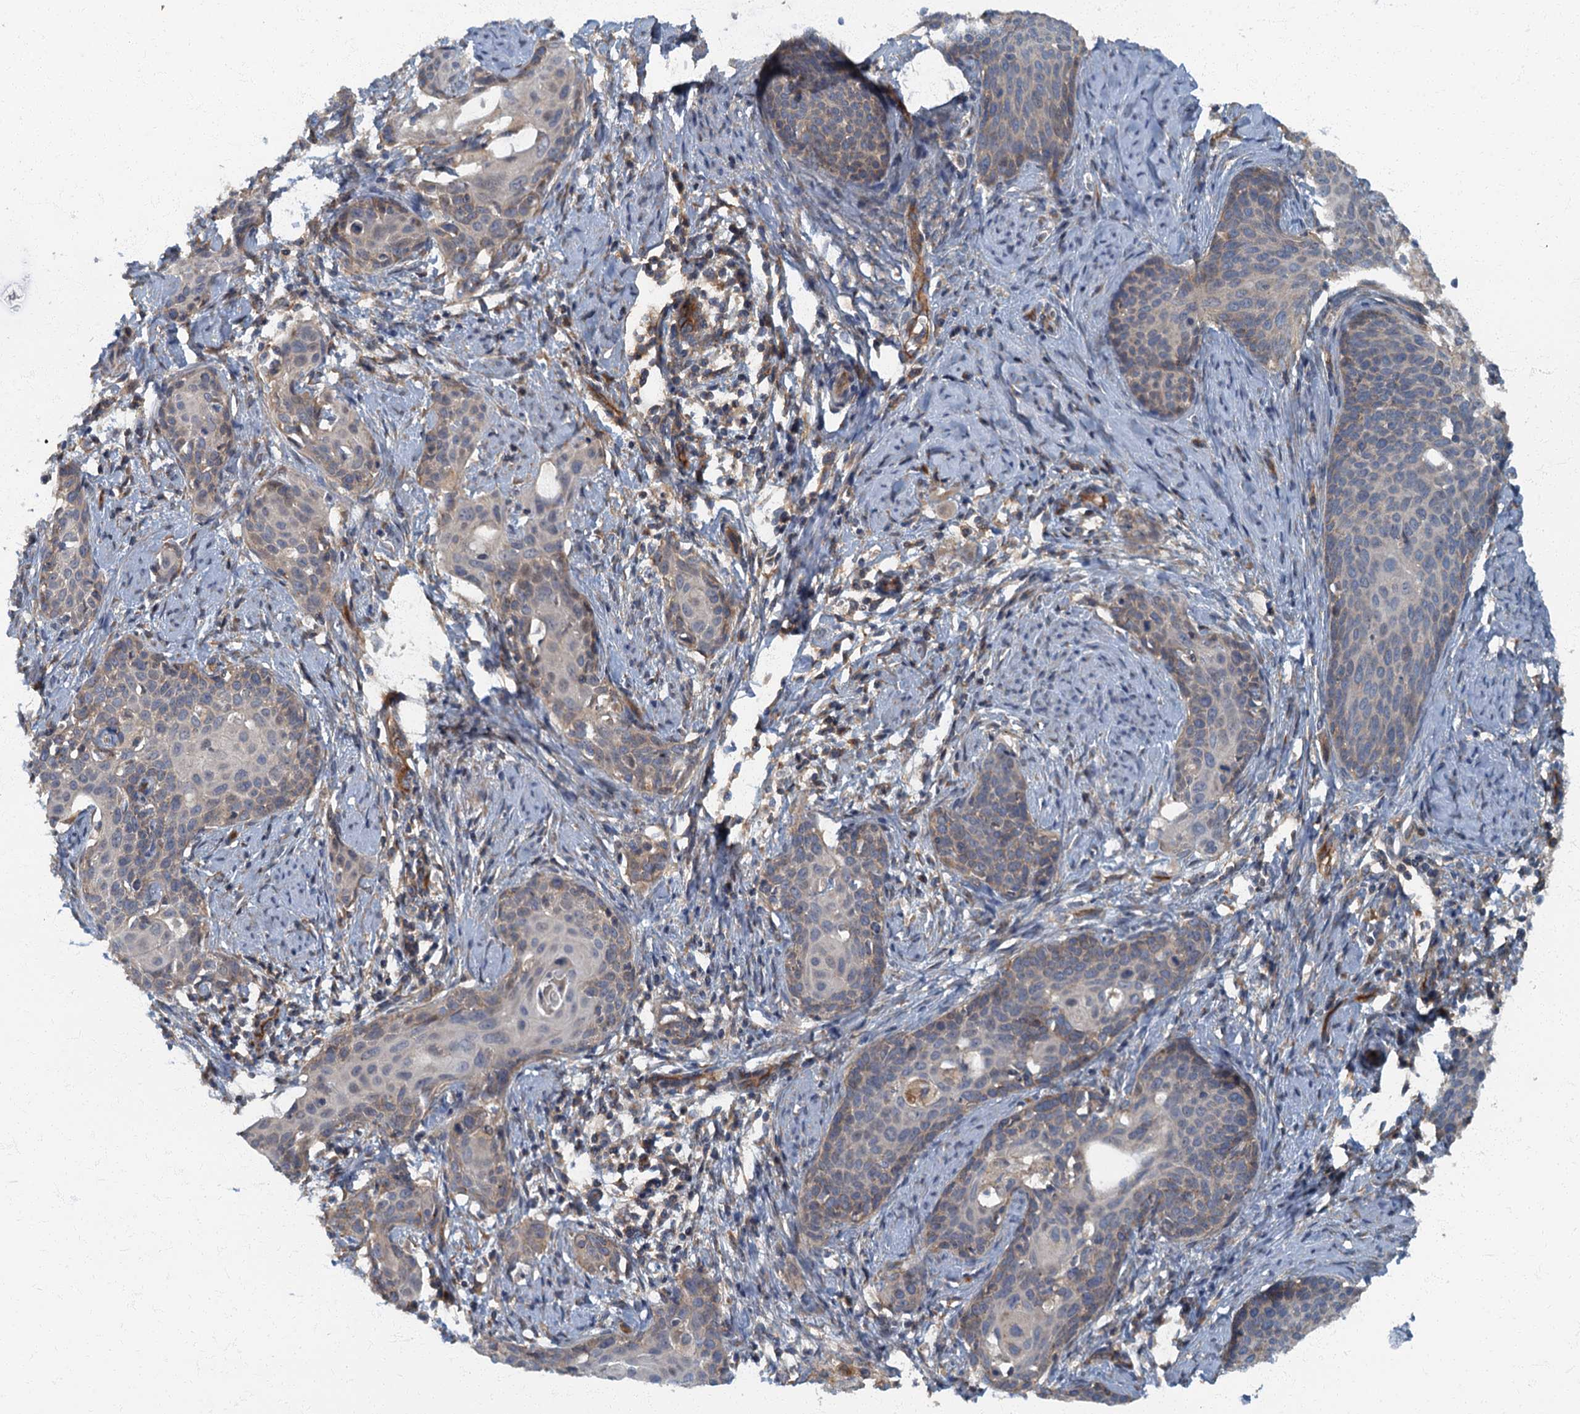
{"staining": {"intensity": "weak", "quantity": "<25%", "location": "cytoplasmic/membranous"}, "tissue": "cervical cancer", "cell_type": "Tumor cells", "image_type": "cancer", "snomed": [{"axis": "morphology", "description": "Squamous cell carcinoma, NOS"}, {"axis": "topography", "description": "Cervix"}], "caption": "Human cervical cancer (squamous cell carcinoma) stained for a protein using IHC demonstrates no staining in tumor cells.", "gene": "ARL11", "patient": {"sex": "female", "age": 52}}